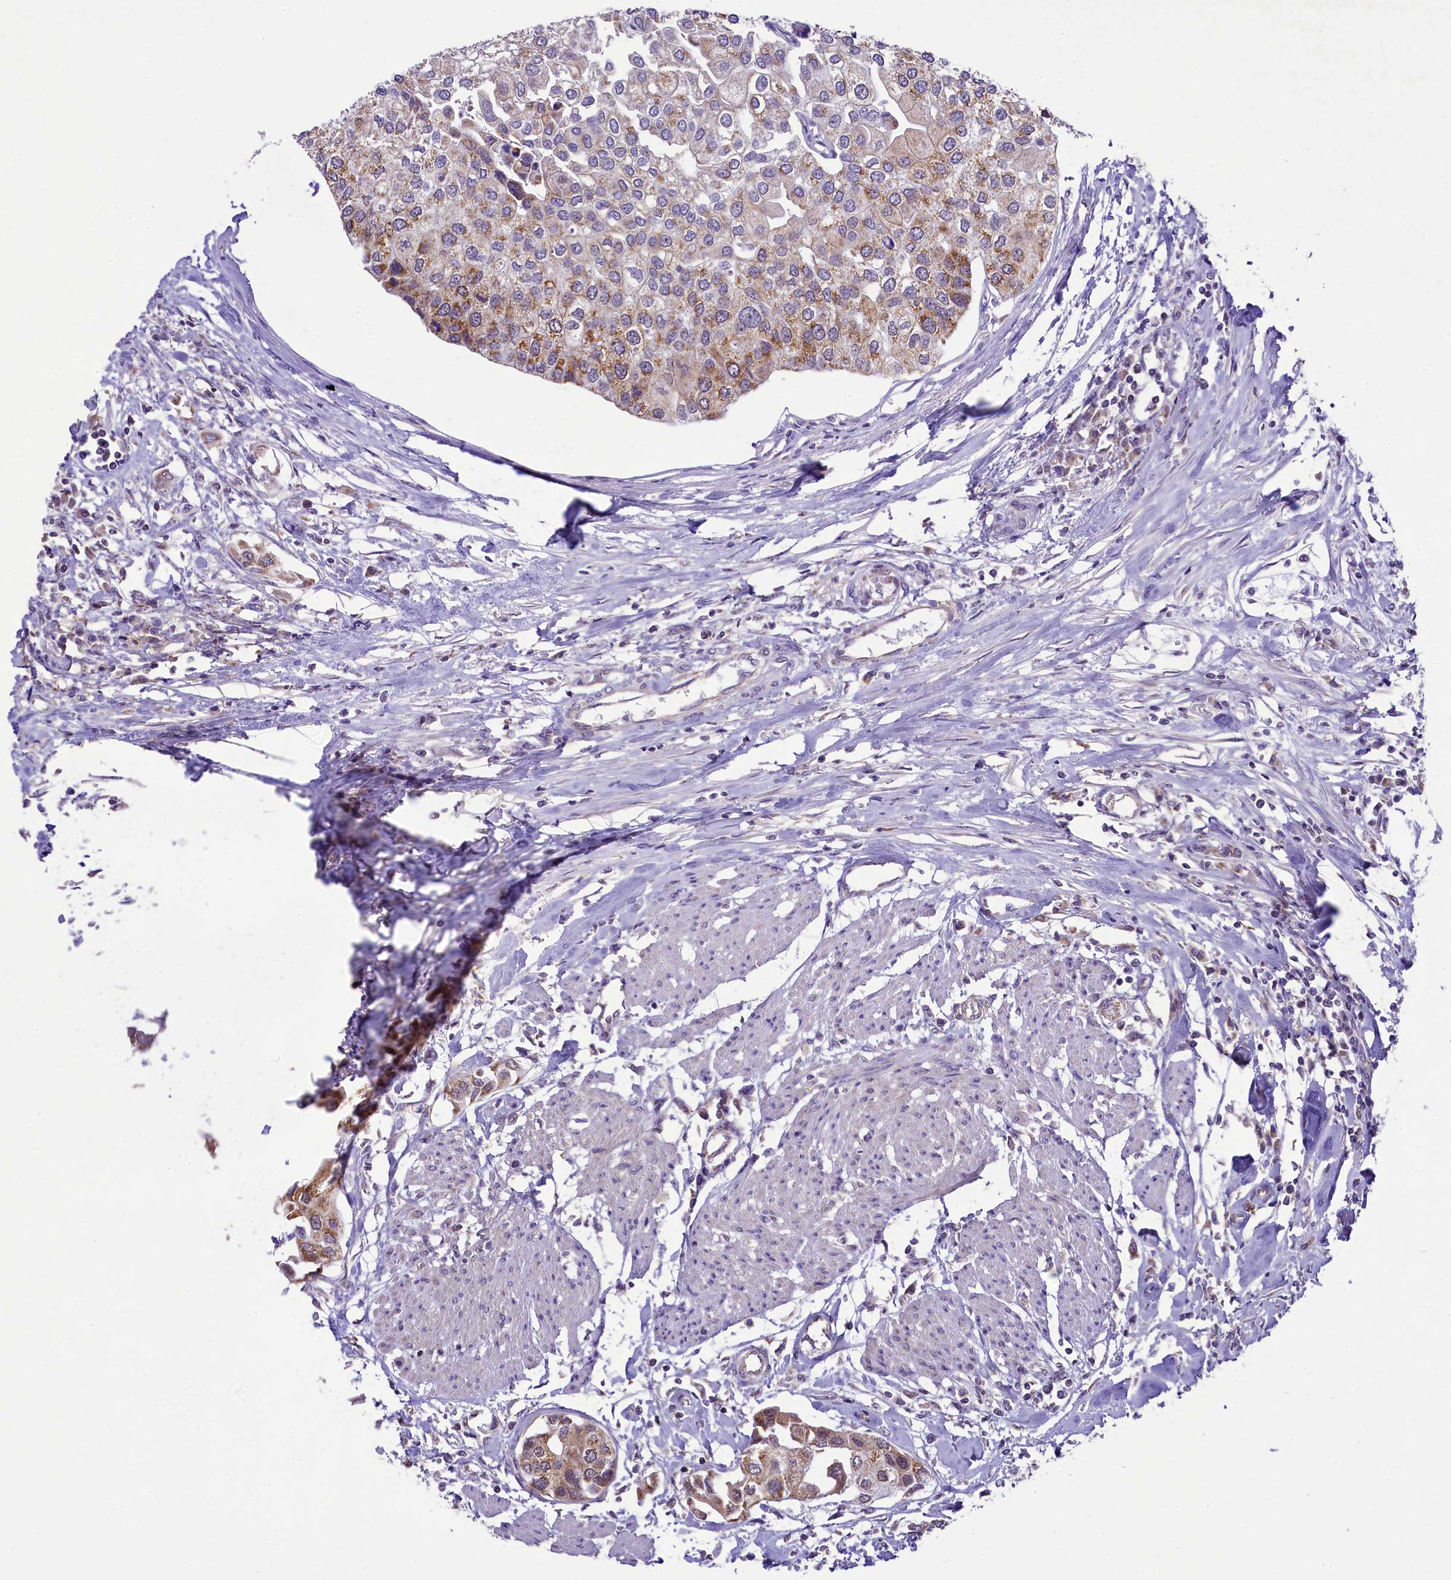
{"staining": {"intensity": "moderate", "quantity": "25%-75%", "location": "cytoplasmic/membranous"}, "tissue": "urothelial cancer", "cell_type": "Tumor cells", "image_type": "cancer", "snomed": [{"axis": "morphology", "description": "Urothelial carcinoma, High grade"}, {"axis": "topography", "description": "Urinary bladder"}], "caption": "High-grade urothelial carcinoma stained for a protein exhibits moderate cytoplasmic/membranous positivity in tumor cells.", "gene": "PAF1", "patient": {"sex": "male", "age": 64}}